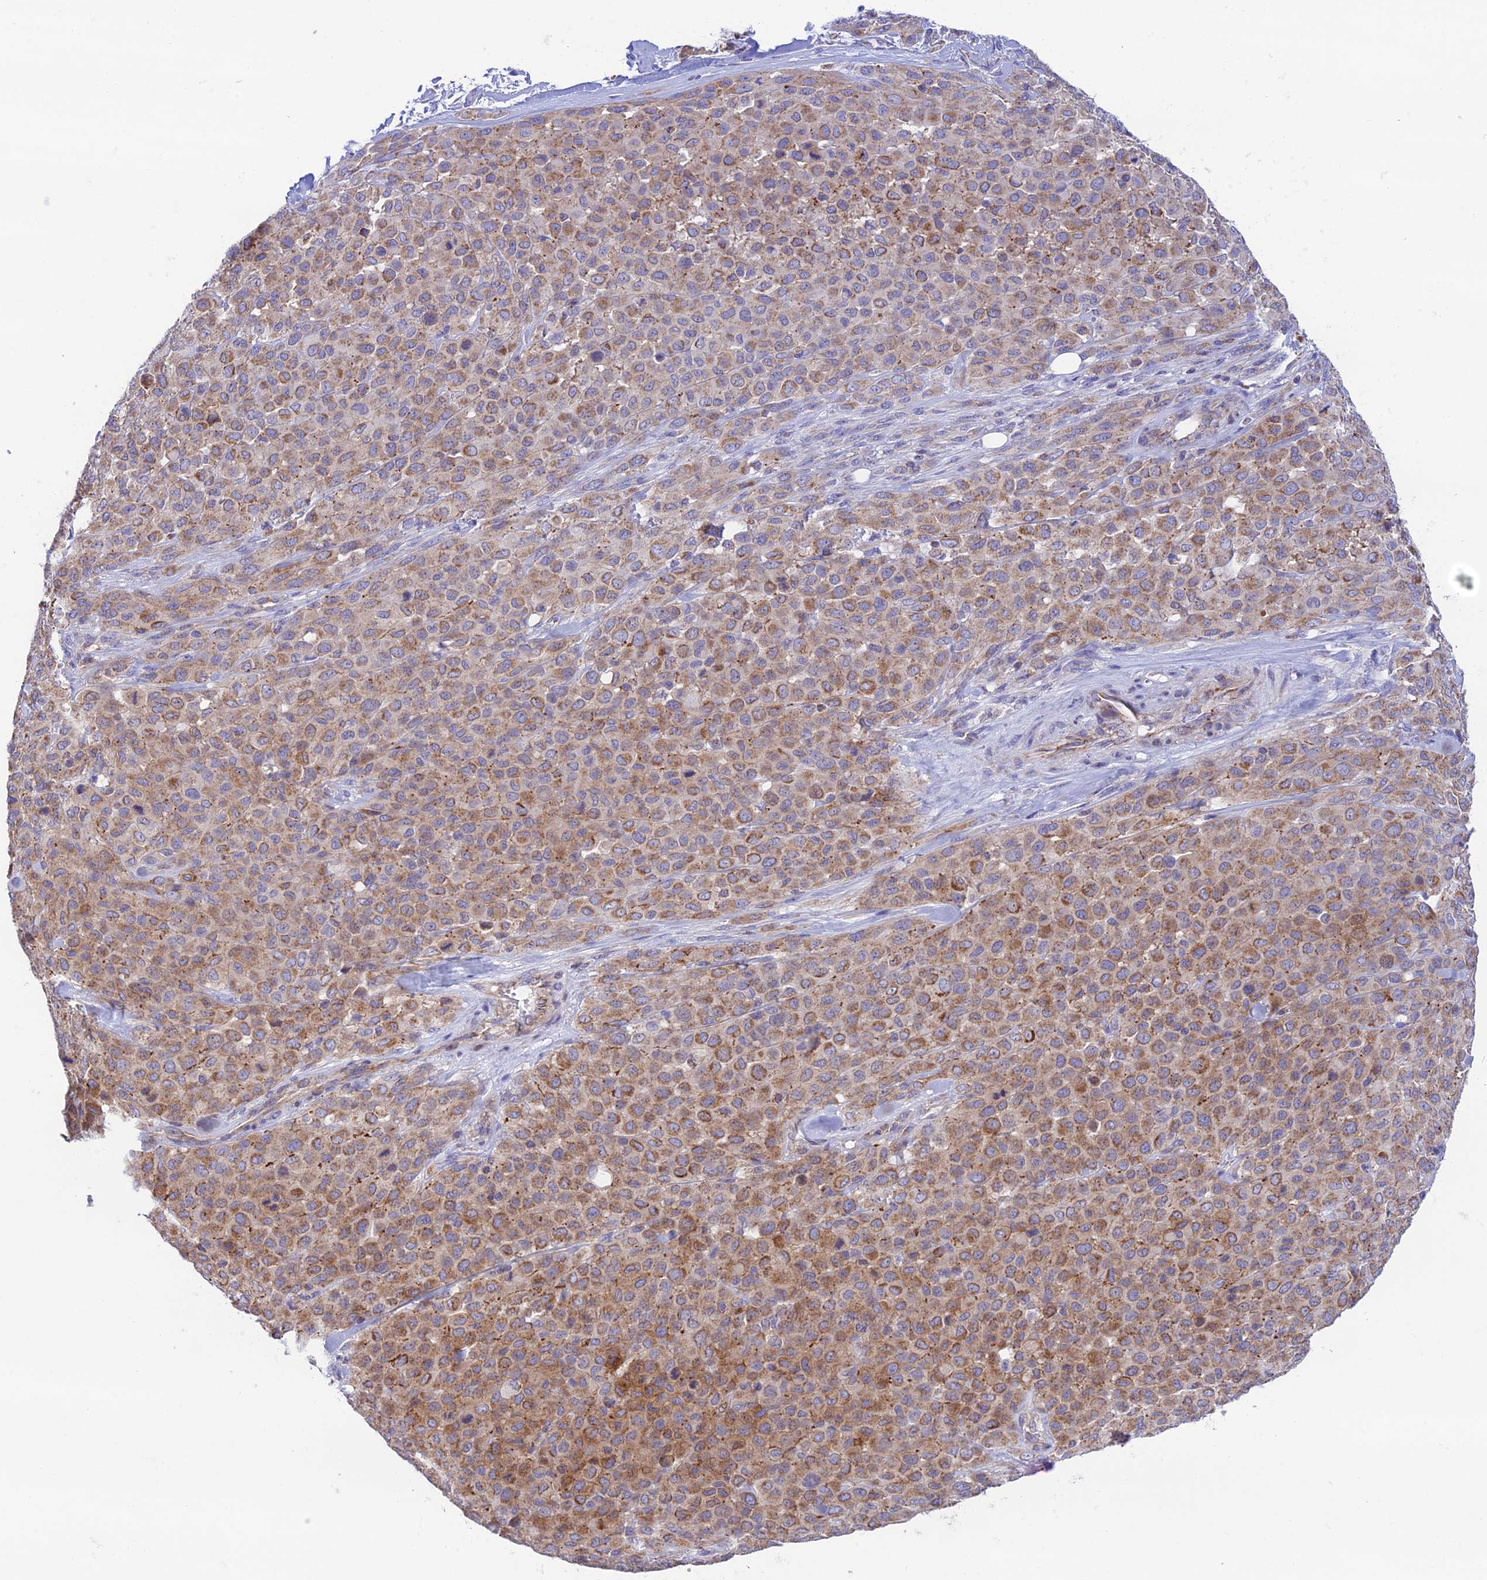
{"staining": {"intensity": "moderate", "quantity": ">75%", "location": "cytoplasmic/membranous"}, "tissue": "melanoma", "cell_type": "Tumor cells", "image_type": "cancer", "snomed": [{"axis": "morphology", "description": "Malignant melanoma, Metastatic site"}, {"axis": "topography", "description": "Skin"}], "caption": "Human malignant melanoma (metastatic site) stained with a protein marker demonstrates moderate staining in tumor cells.", "gene": "HSDL2", "patient": {"sex": "female", "age": 81}}